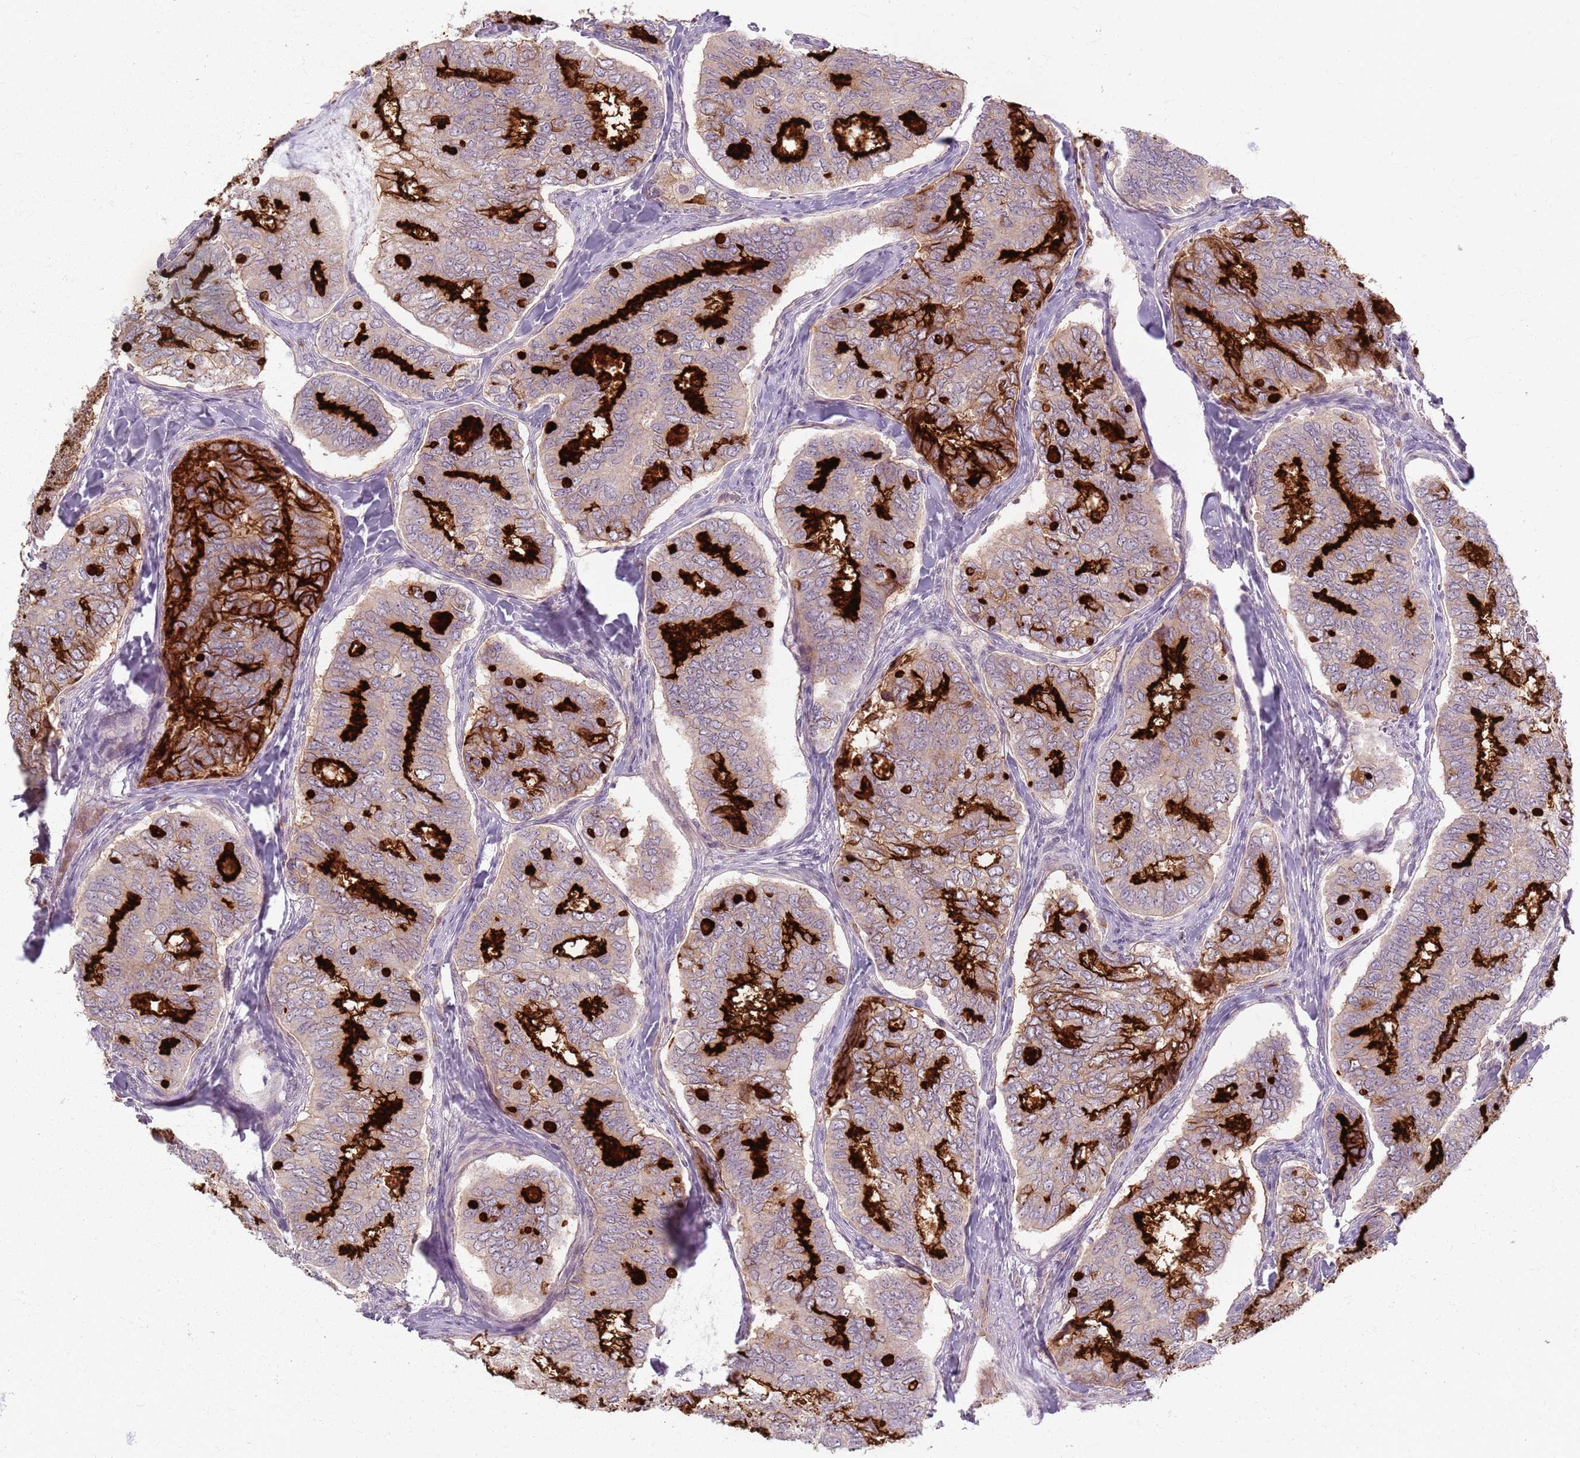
{"staining": {"intensity": "strong", "quantity": "<25%", "location": "cytoplasmic/membranous"}, "tissue": "thyroid cancer", "cell_type": "Tumor cells", "image_type": "cancer", "snomed": [{"axis": "morphology", "description": "Papillary adenocarcinoma, NOS"}, {"axis": "topography", "description": "Thyroid gland"}], "caption": "A histopathology image showing strong cytoplasmic/membranous staining in about <25% of tumor cells in papillary adenocarcinoma (thyroid), as visualized by brown immunohistochemical staining.", "gene": "ZDHHC2", "patient": {"sex": "female", "age": 35}}